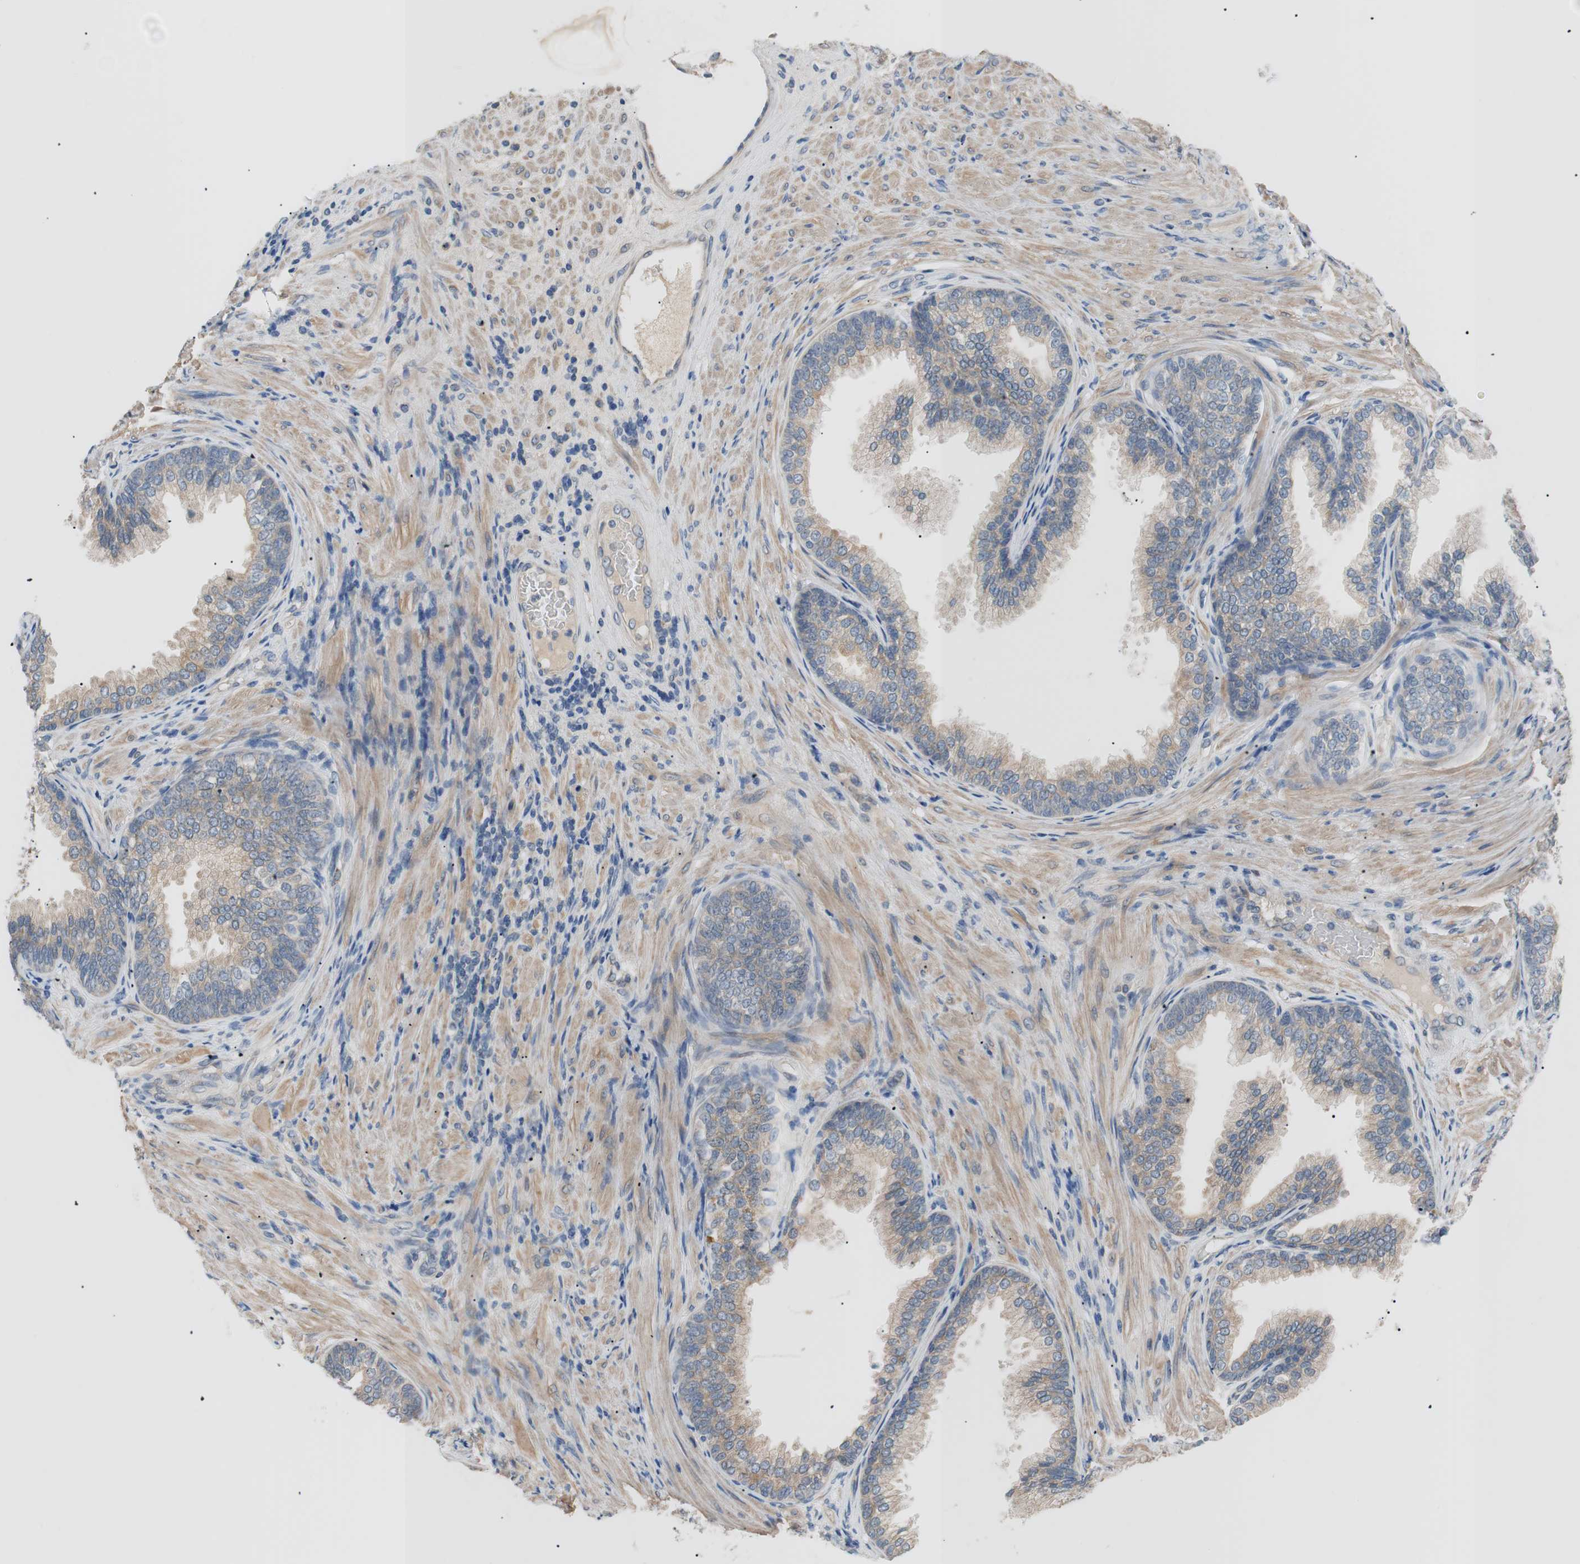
{"staining": {"intensity": "weak", "quantity": ">75%", "location": "cytoplasmic/membranous"}, "tissue": "prostate", "cell_type": "Glandular cells", "image_type": "normal", "snomed": [{"axis": "morphology", "description": "Normal tissue, NOS"}, {"axis": "topography", "description": "Prostate"}], "caption": "IHC micrograph of benign prostate: prostate stained using immunohistochemistry reveals low levels of weak protein expression localized specifically in the cytoplasmic/membranous of glandular cells, appearing as a cytoplasmic/membranous brown color.", "gene": "FADS2", "patient": {"sex": "male", "age": 76}}